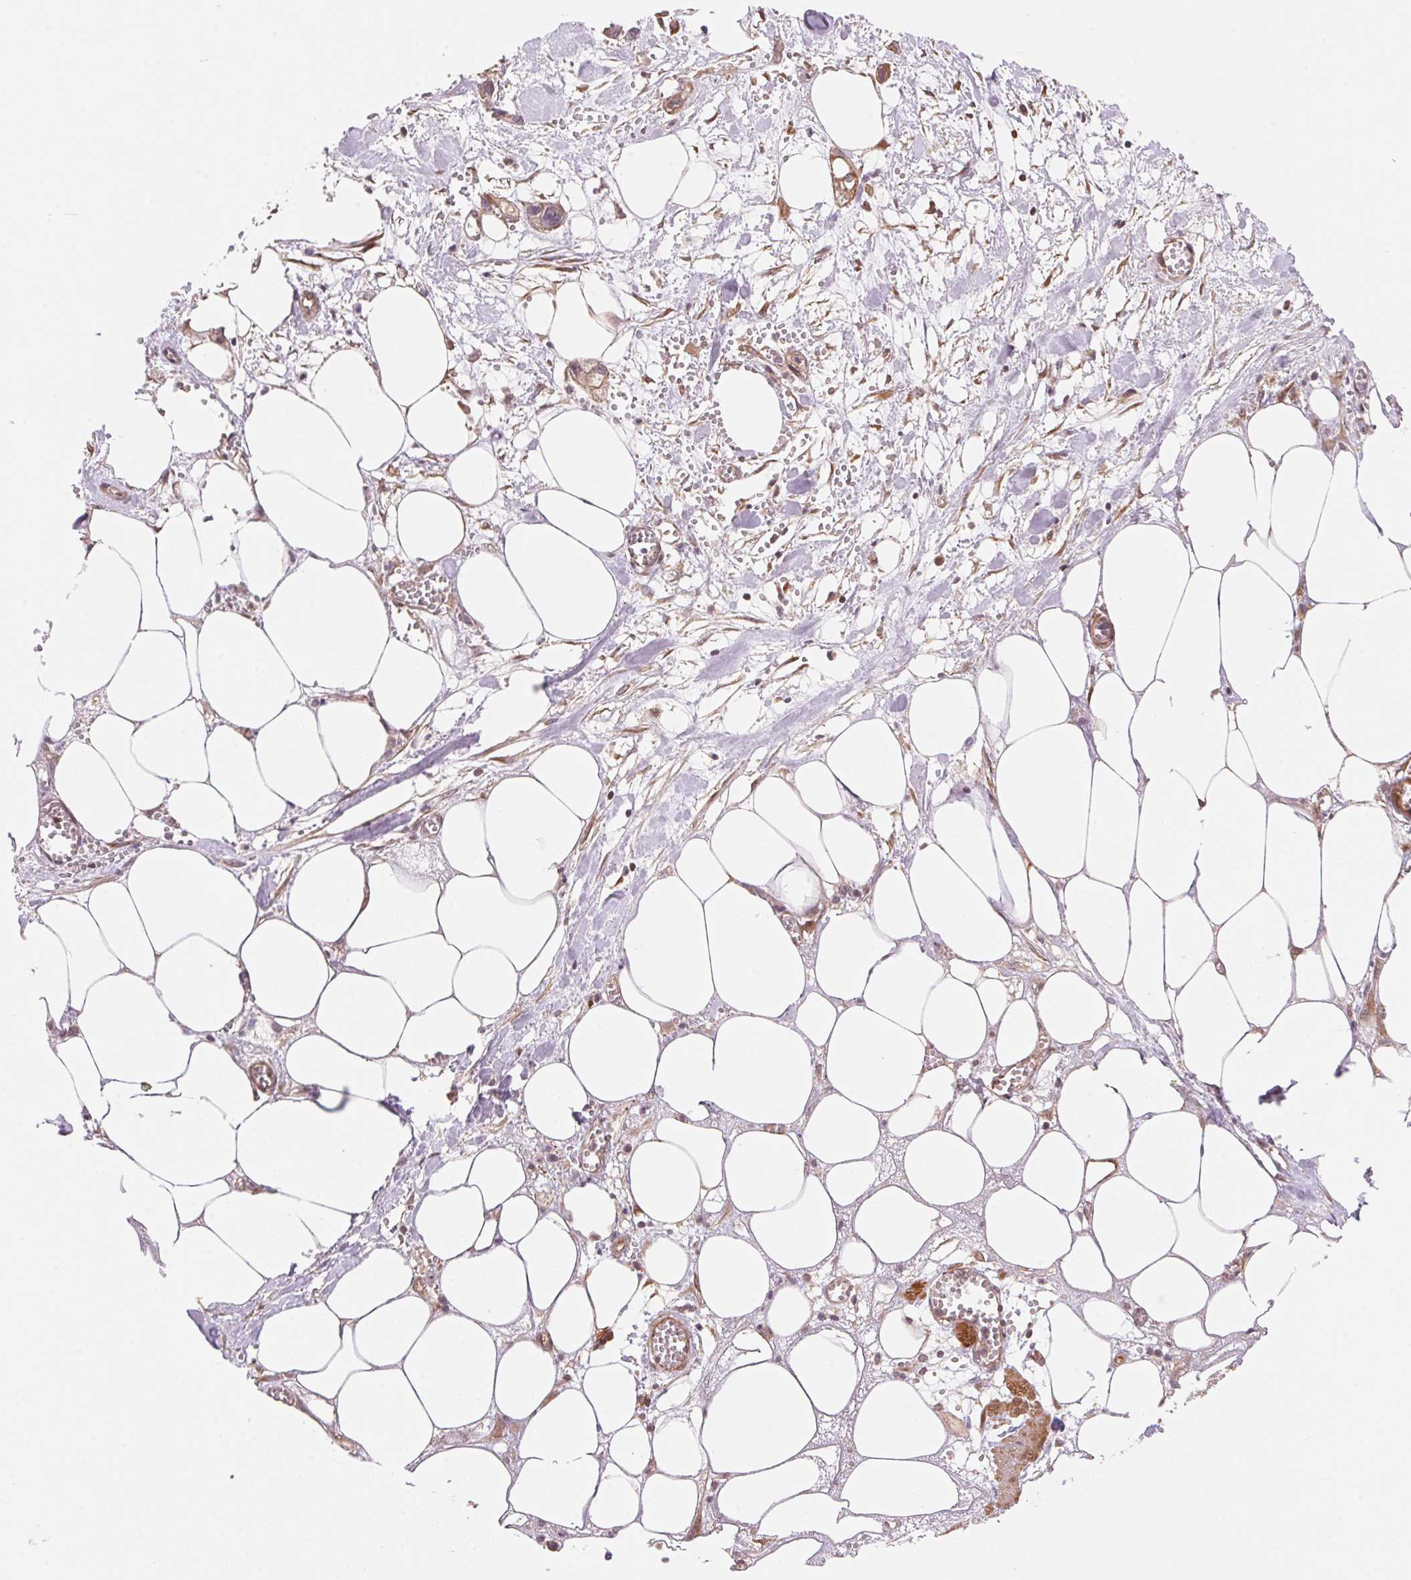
{"staining": {"intensity": "weak", "quantity": "25%-75%", "location": "cytoplasmic/membranous"}, "tissue": "pancreatic cancer", "cell_type": "Tumor cells", "image_type": "cancer", "snomed": [{"axis": "morphology", "description": "Adenocarcinoma, NOS"}, {"axis": "topography", "description": "Pancreas"}], "caption": "Immunohistochemical staining of human pancreatic cancer demonstrates low levels of weak cytoplasmic/membranous protein expression in about 25%-75% of tumor cells. (Stains: DAB (3,3'-diaminobenzidine) in brown, nuclei in blue, Microscopy: brightfield microscopy at high magnification).", "gene": "TNIP2", "patient": {"sex": "female", "age": 73}}